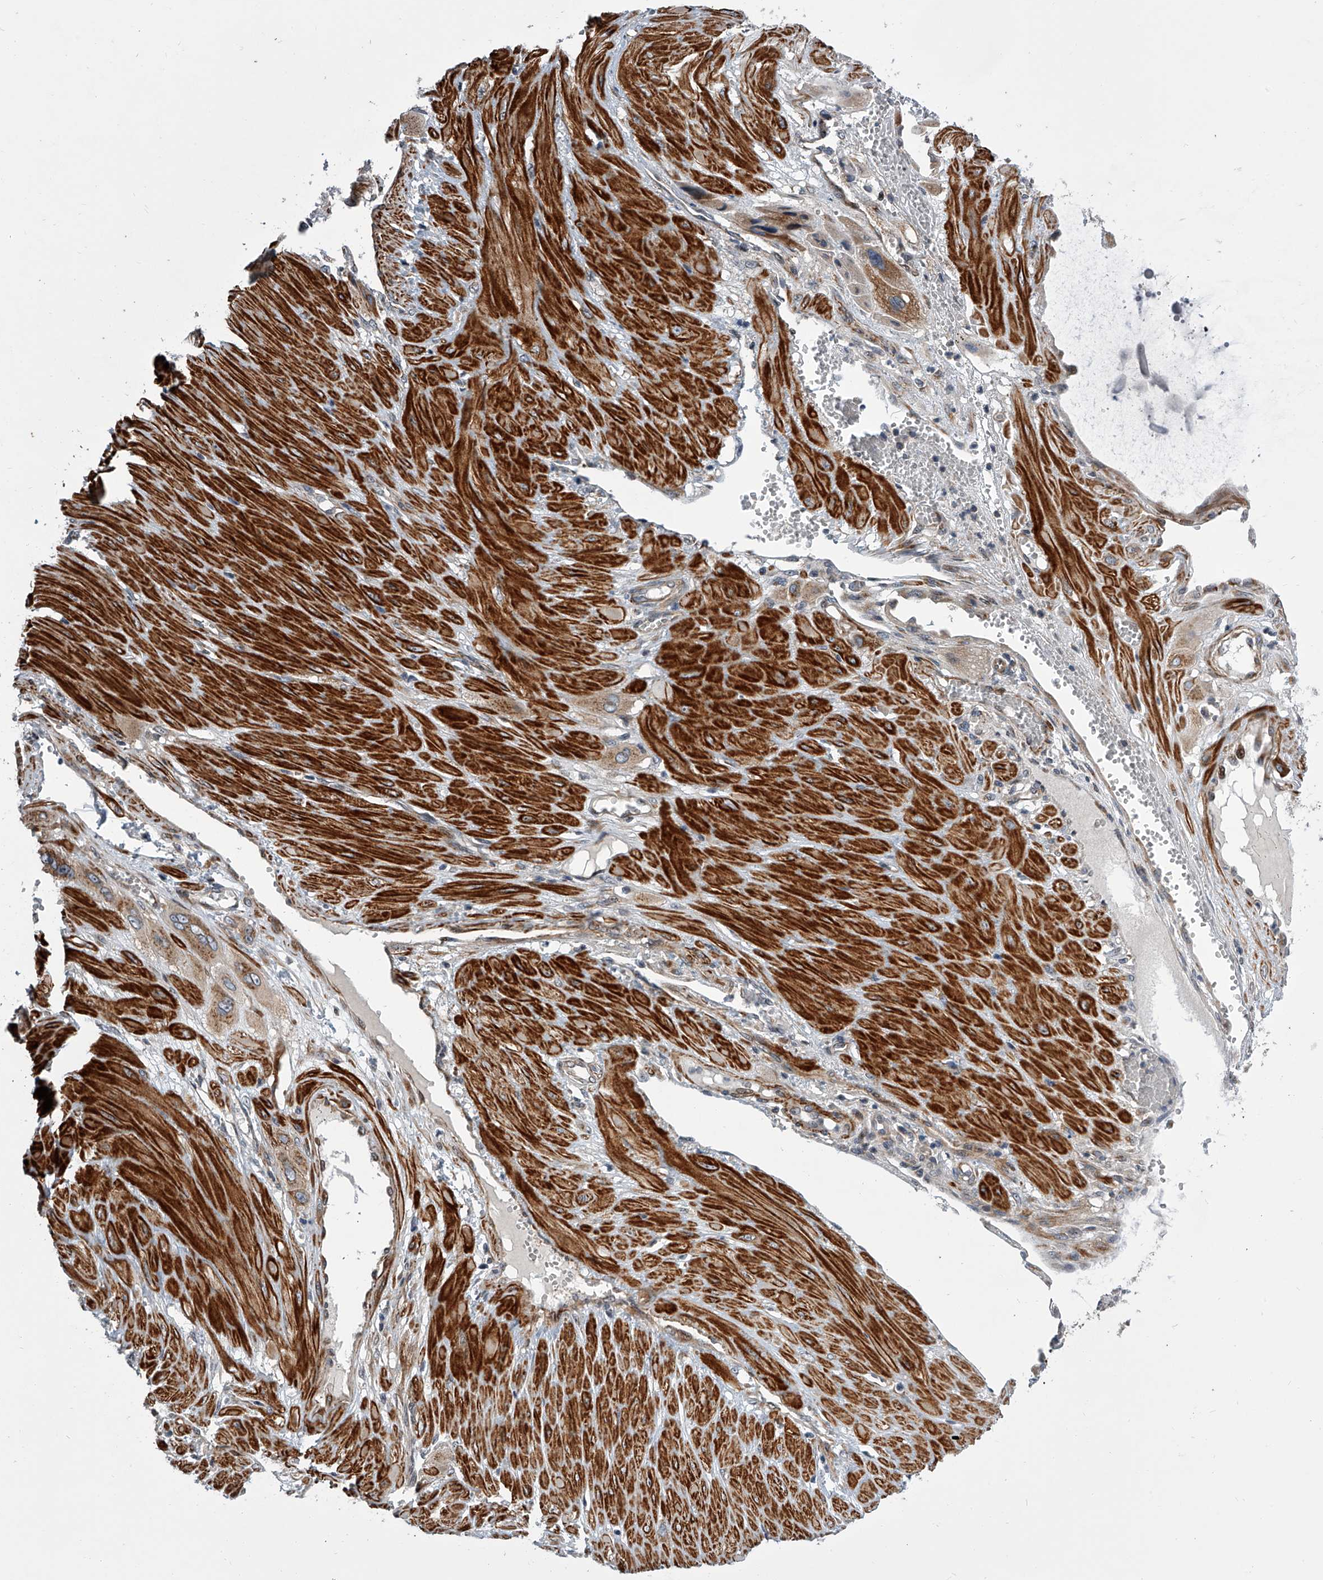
{"staining": {"intensity": "moderate", "quantity": ">75%", "location": "cytoplasmic/membranous"}, "tissue": "cervical cancer", "cell_type": "Tumor cells", "image_type": "cancer", "snomed": [{"axis": "morphology", "description": "Squamous cell carcinoma, NOS"}, {"axis": "topography", "description": "Cervix"}], "caption": "Immunohistochemical staining of human cervical squamous cell carcinoma exhibits medium levels of moderate cytoplasmic/membranous protein positivity in about >75% of tumor cells.", "gene": "DLGAP2", "patient": {"sex": "female", "age": 34}}